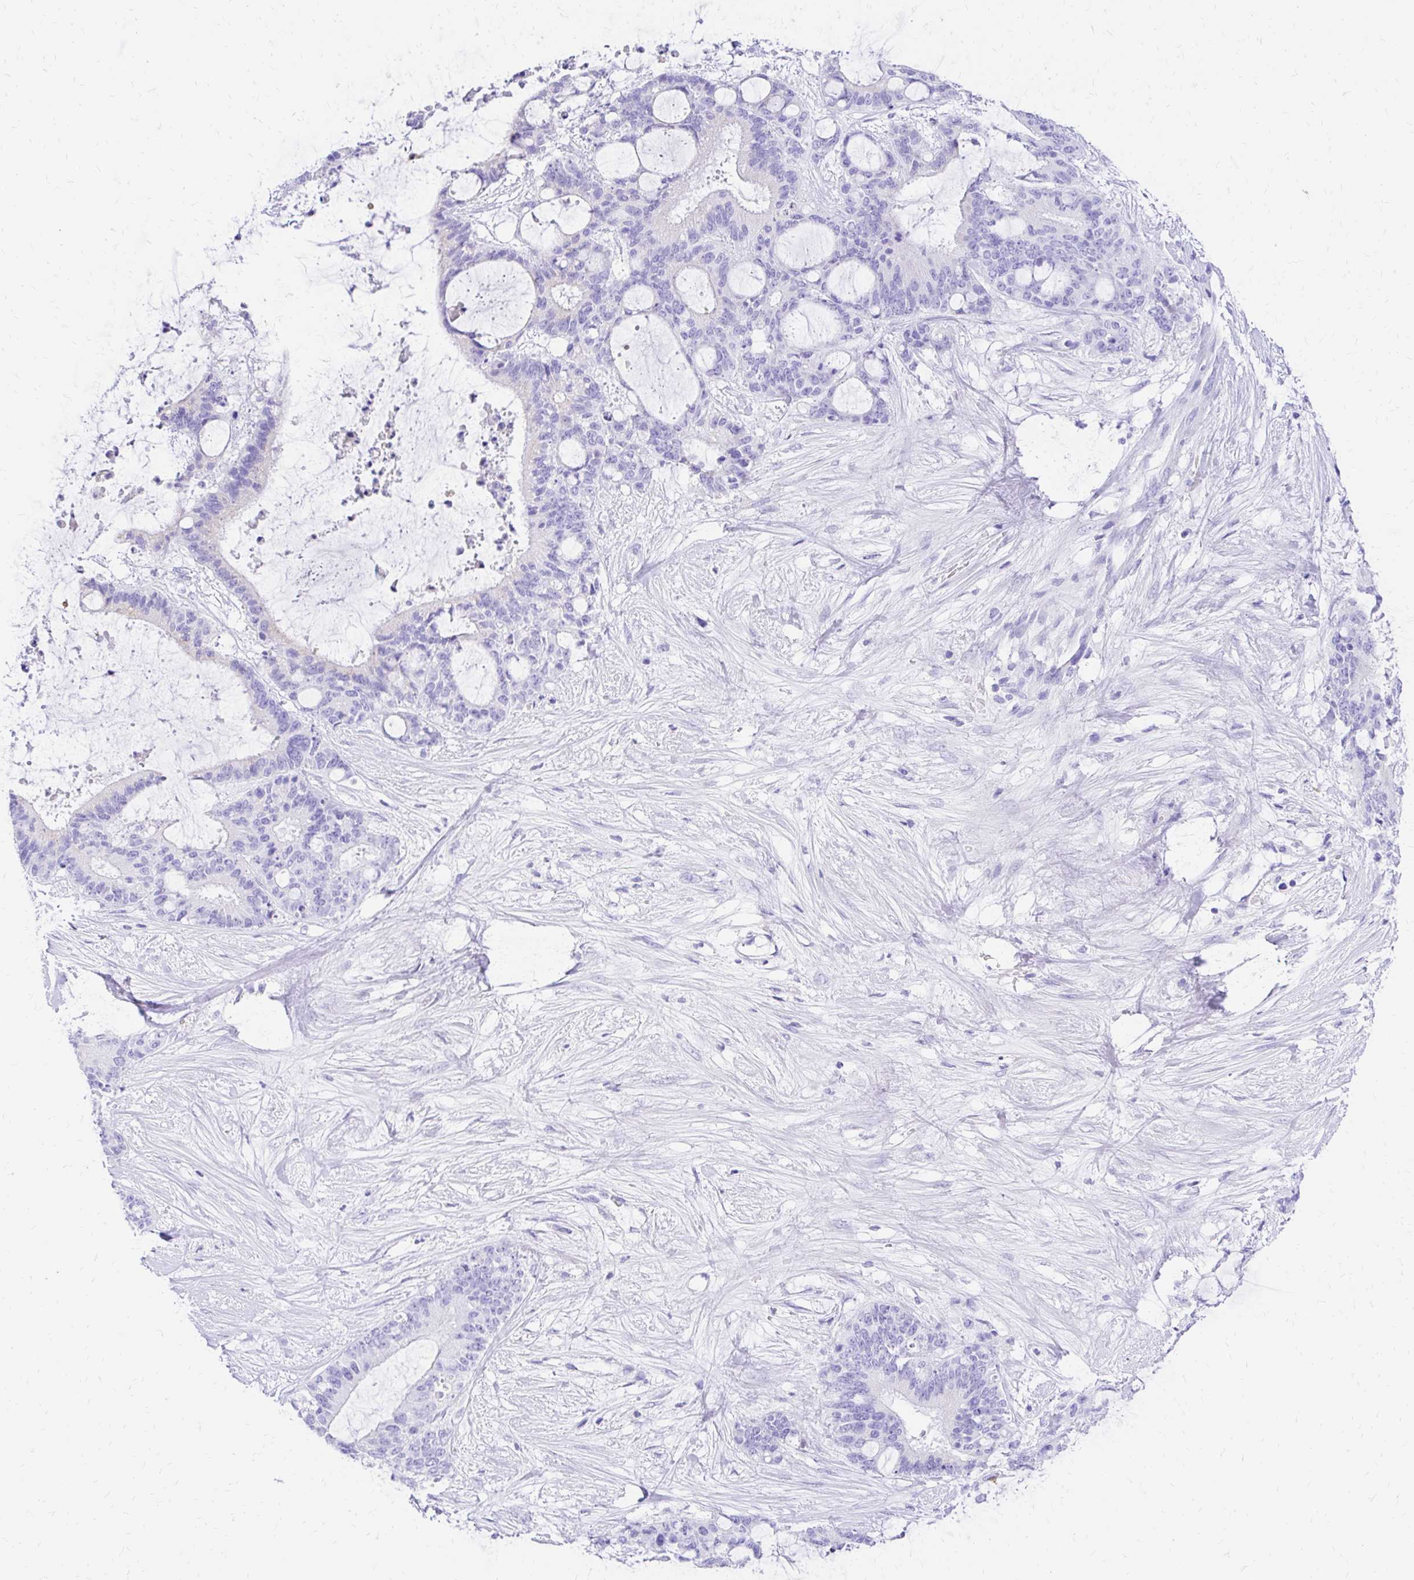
{"staining": {"intensity": "negative", "quantity": "none", "location": "none"}, "tissue": "liver cancer", "cell_type": "Tumor cells", "image_type": "cancer", "snomed": [{"axis": "morphology", "description": "Normal tissue, NOS"}, {"axis": "morphology", "description": "Cholangiocarcinoma"}, {"axis": "topography", "description": "Liver"}, {"axis": "topography", "description": "Peripheral nerve tissue"}], "caption": "Cholangiocarcinoma (liver) was stained to show a protein in brown. There is no significant positivity in tumor cells.", "gene": "S100G", "patient": {"sex": "female", "age": 73}}